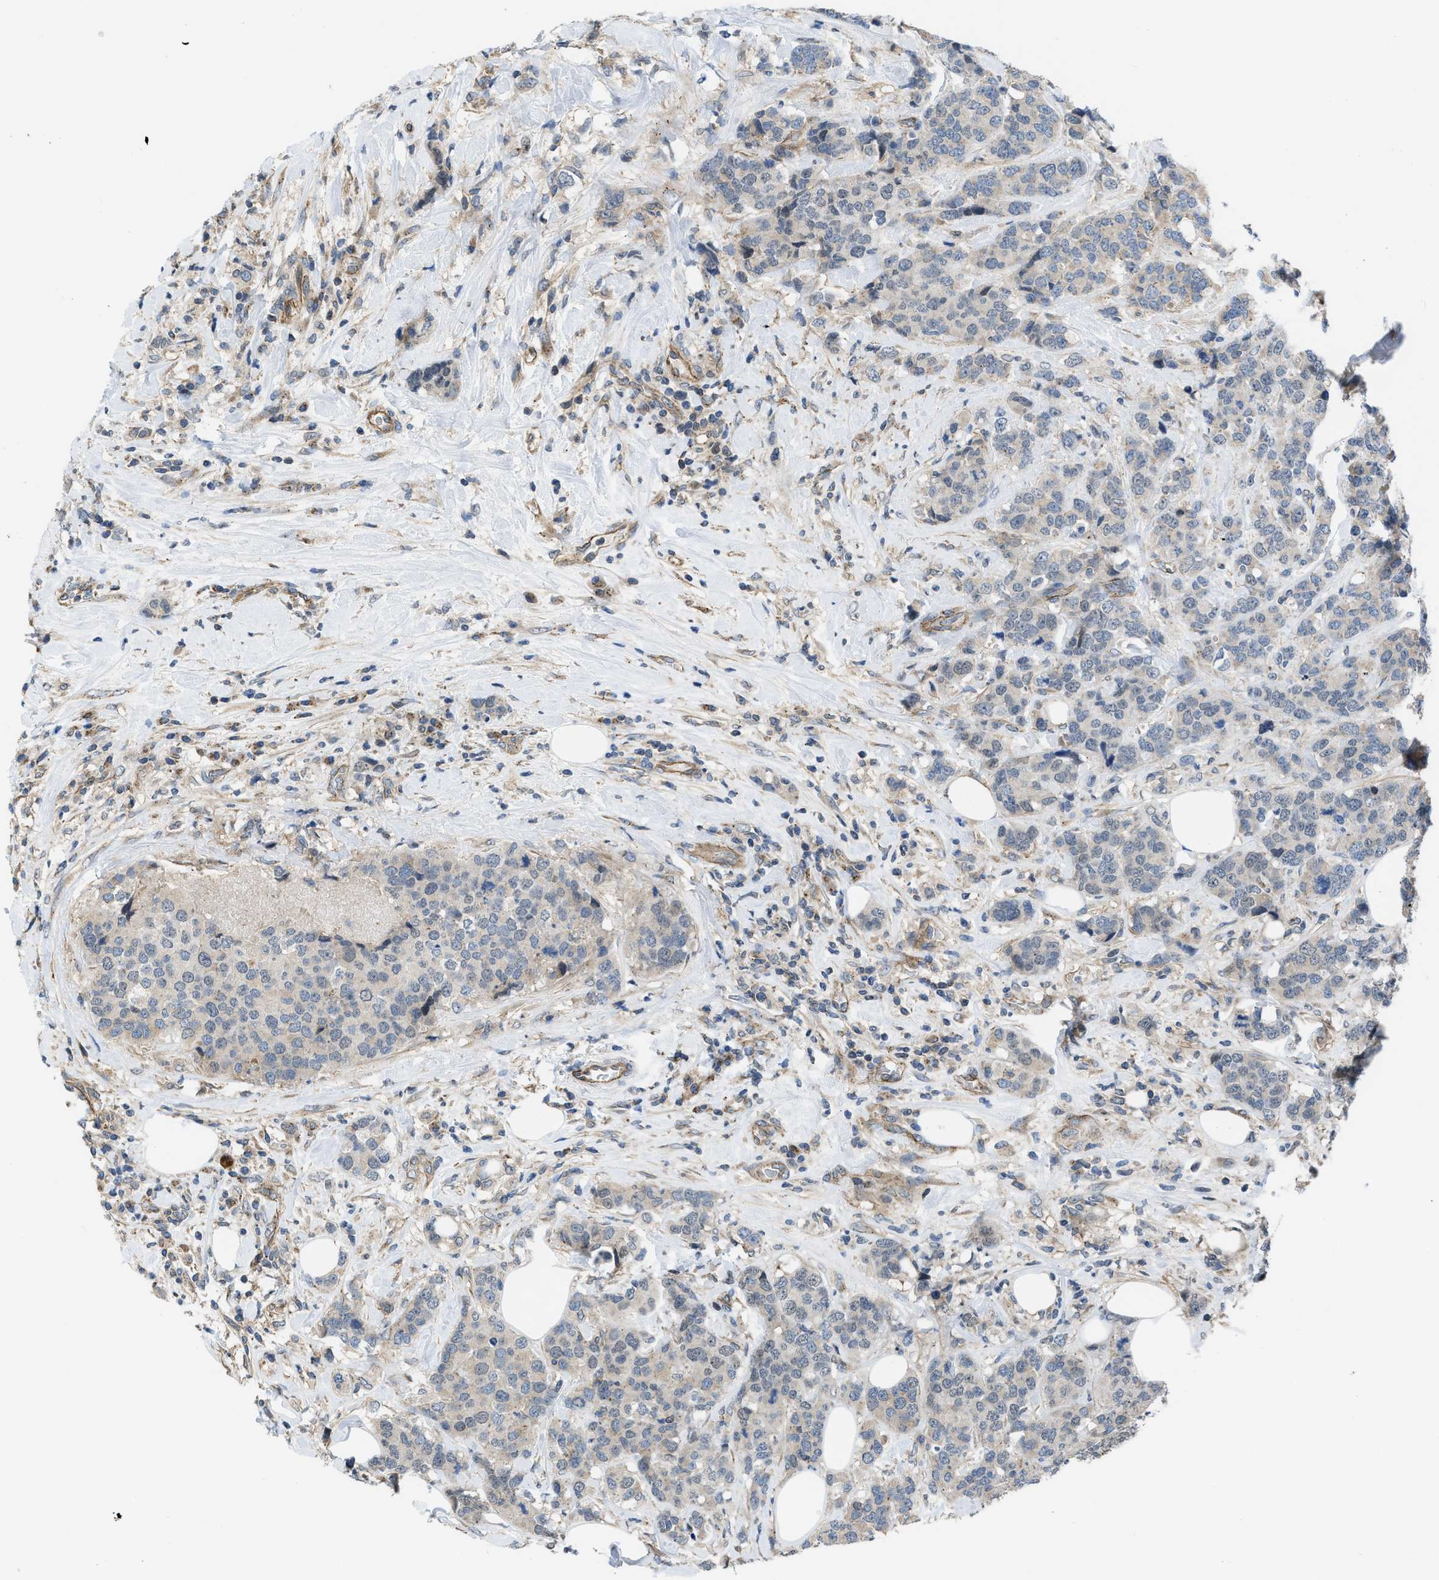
{"staining": {"intensity": "weak", "quantity": "<25%", "location": "cytoplasmic/membranous"}, "tissue": "breast cancer", "cell_type": "Tumor cells", "image_type": "cancer", "snomed": [{"axis": "morphology", "description": "Lobular carcinoma"}, {"axis": "topography", "description": "Breast"}], "caption": "Tumor cells are negative for brown protein staining in breast cancer (lobular carcinoma).", "gene": "GPATCH2L", "patient": {"sex": "female", "age": 59}}